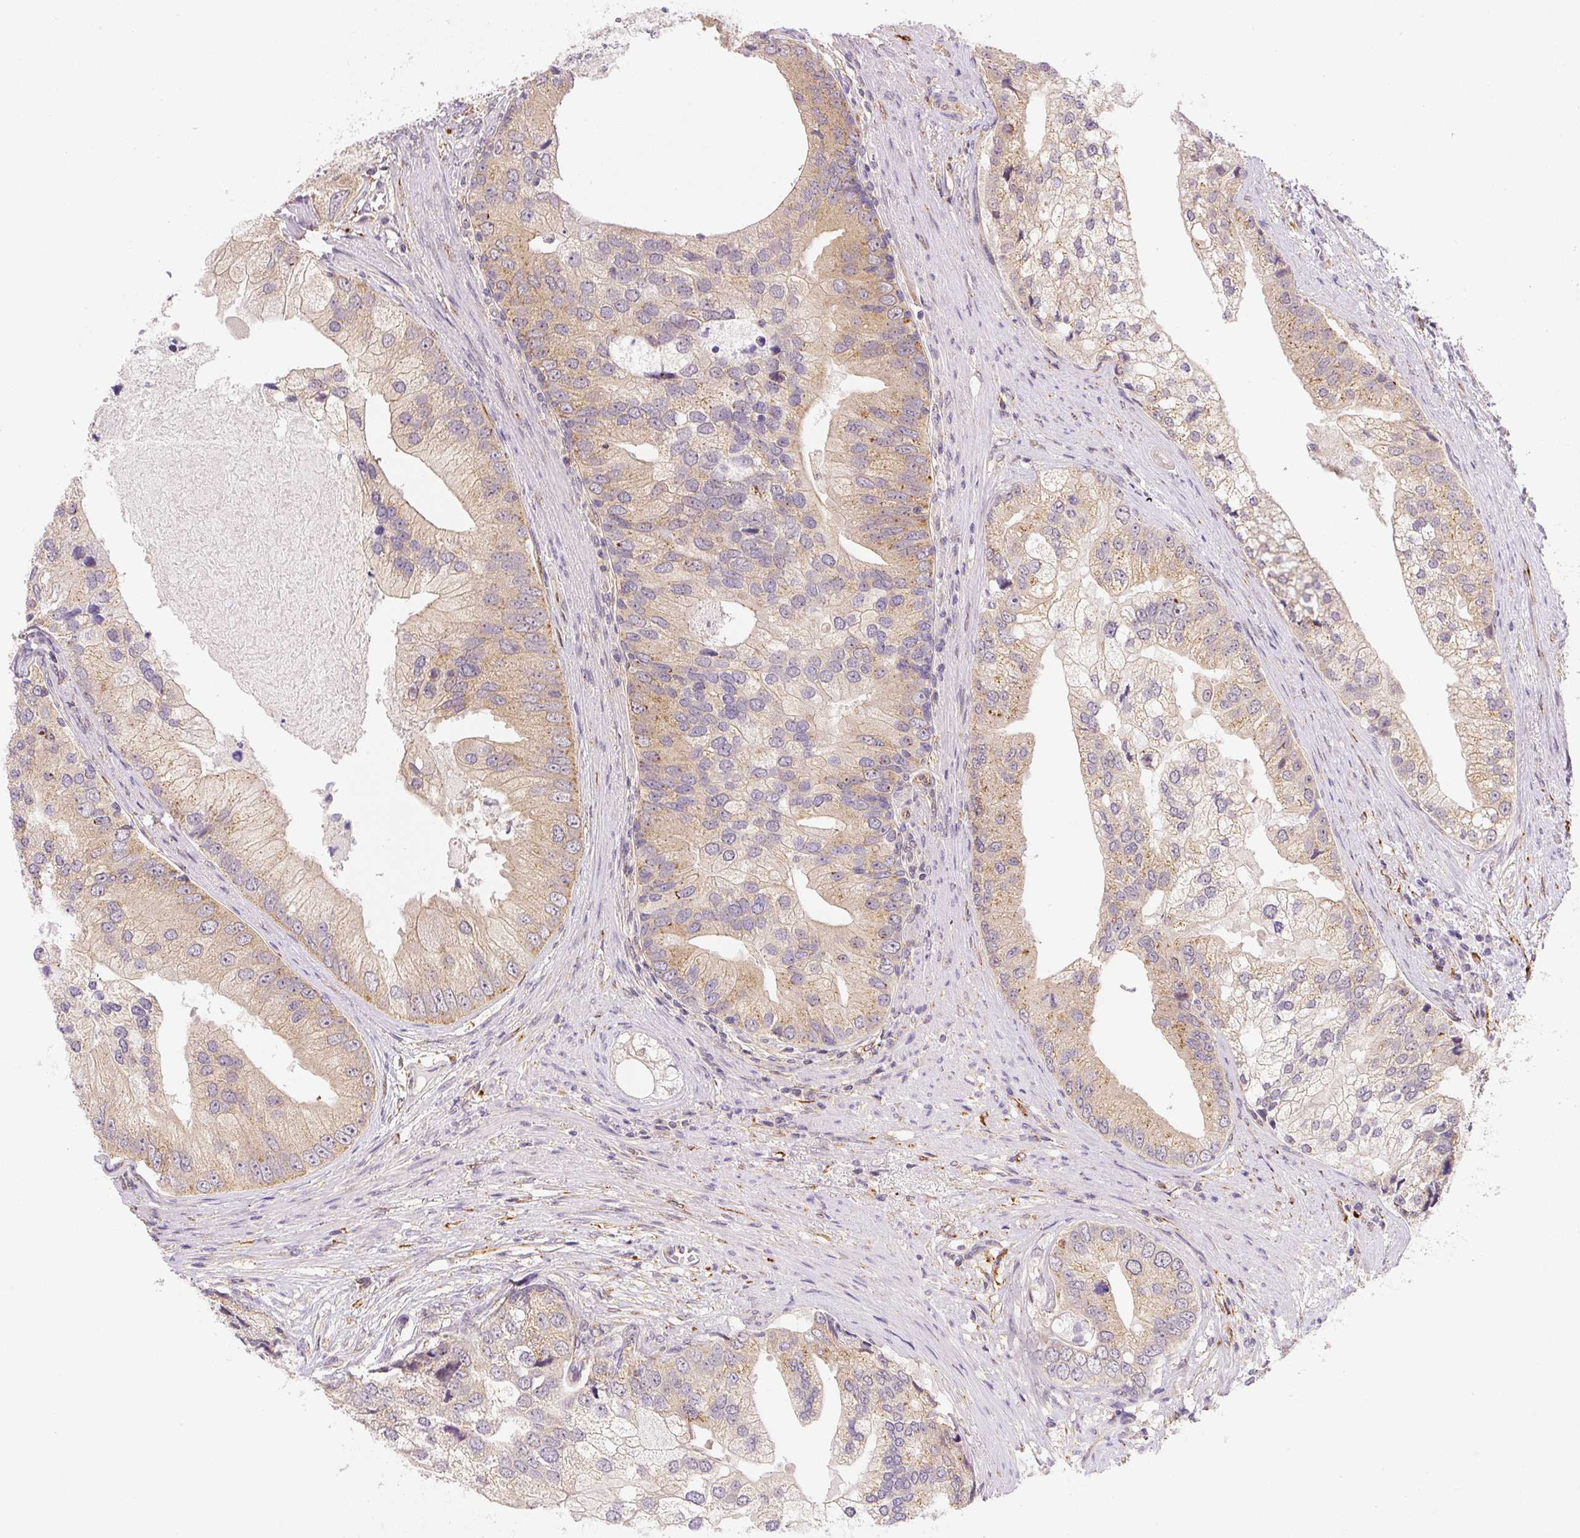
{"staining": {"intensity": "moderate", "quantity": "25%-75%", "location": "cytoplasmic/membranous"}, "tissue": "prostate cancer", "cell_type": "Tumor cells", "image_type": "cancer", "snomed": [{"axis": "morphology", "description": "Adenocarcinoma, High grade"}, {"axis": "topography", "description": "Prostate"}], "caption": "IHC (DAB) staining of human prostate adenocarcinoma (high-grade) exhibits moderate cytoplasmic/membranous protein positivity in about 25%-75% of tumor cells. The protein of interest is shown in brown color, while the nuclei are stained blue.", "gene": "PLA2G4A", "patient": {"sex": "male", "age": 70}}